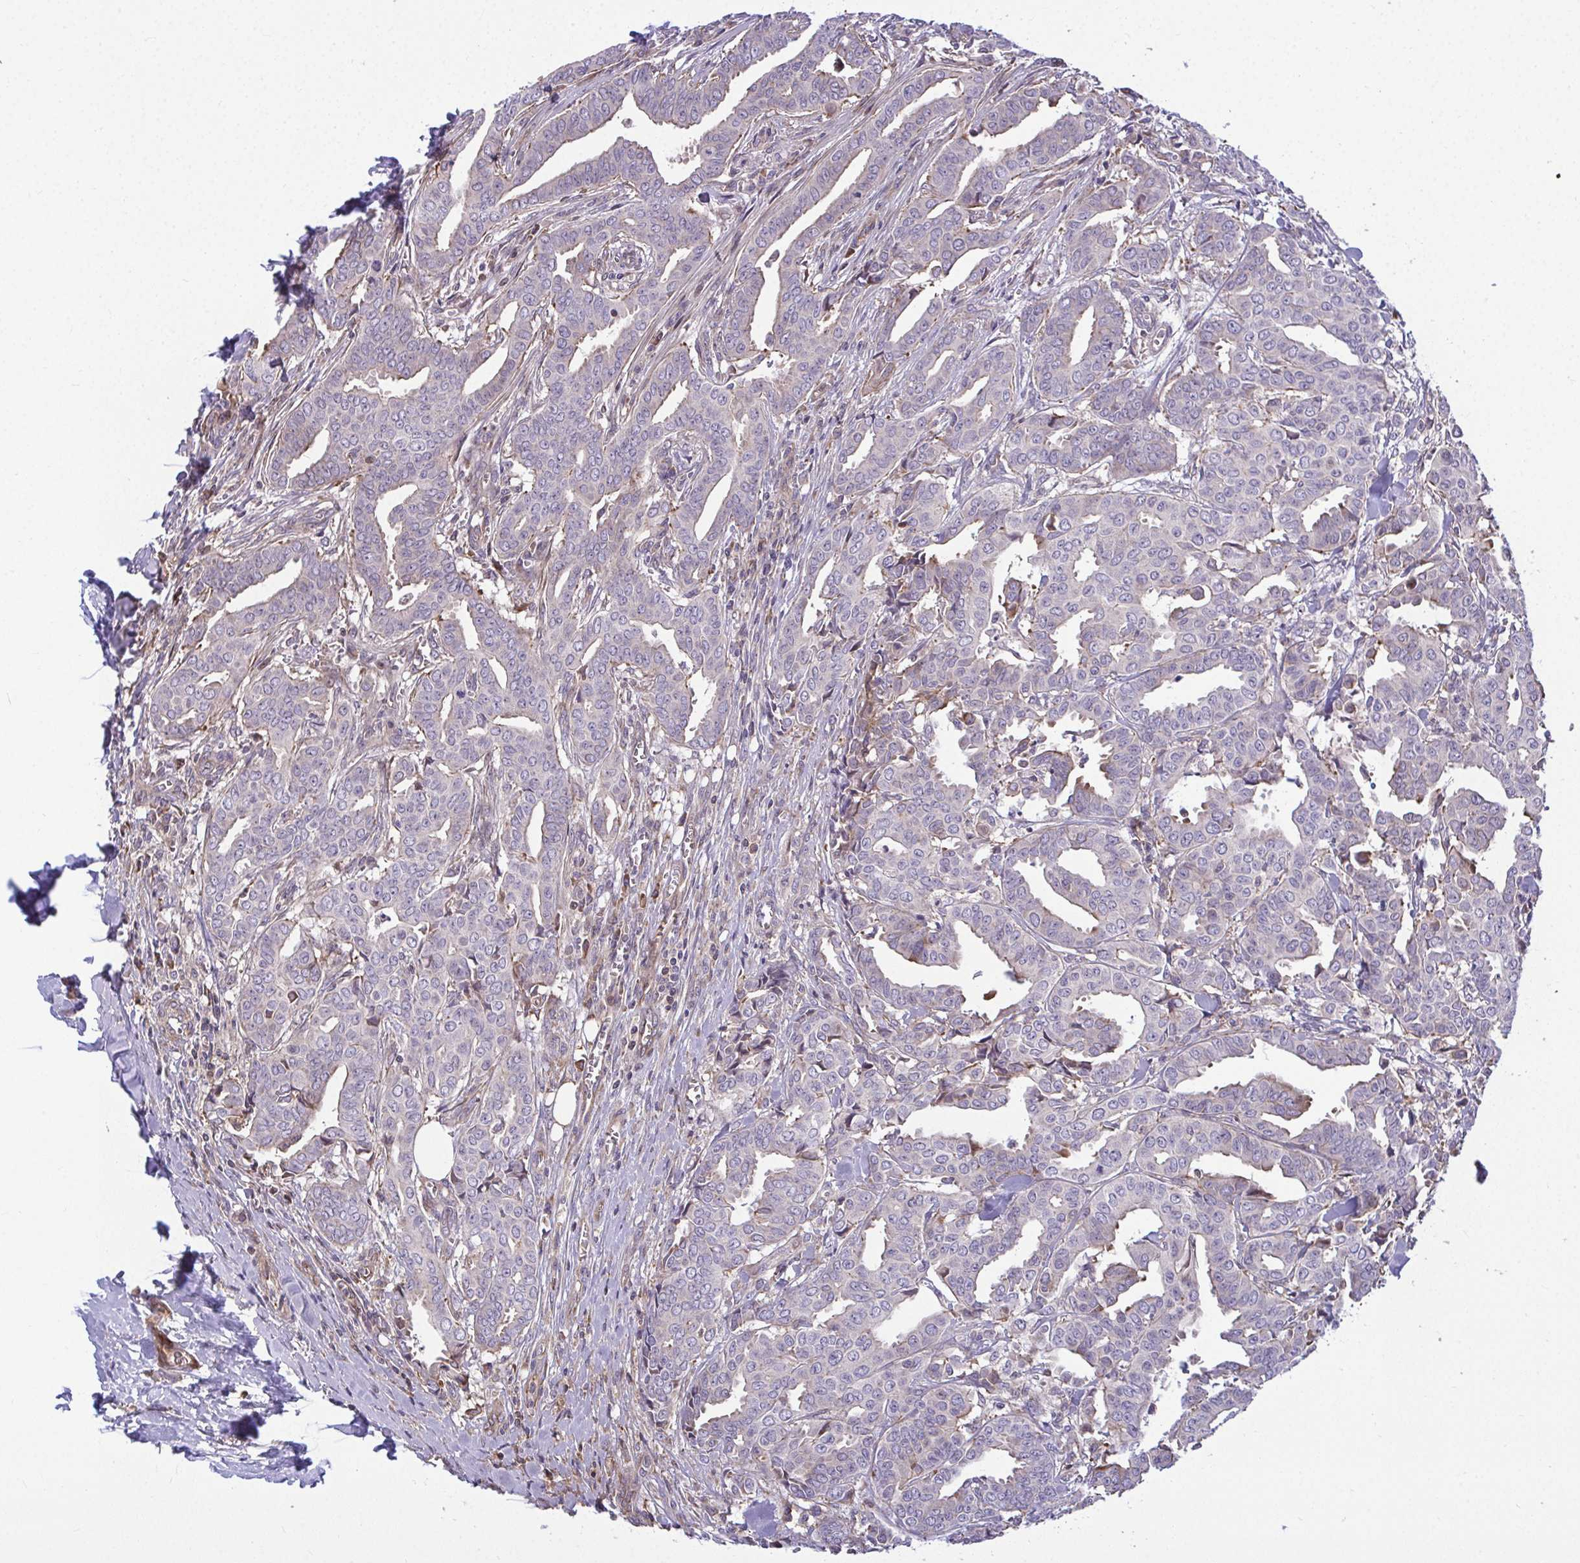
{"staining": {"intensity": "weak", "quantity": "<25%", "location": "cytoplasmic/membranous"}, "tissue": "breast cancer", "cell_type": "Tumor cells", "image_type": "cancer", "snomed": [{"axis": "morphology", "description": "Duct carcinoma"}, {"axis": "topography", "description": "Breast"}], "caption": "Immunohistochemistry histopathology image of neoplastic tissue: human infiltrating ductal carcinoma (breast) stained with DAB reveals no significant protein positivity in tumor cells.", "gene": "ZSCAN9", "patient": {"sex": "female", "age": 45}}